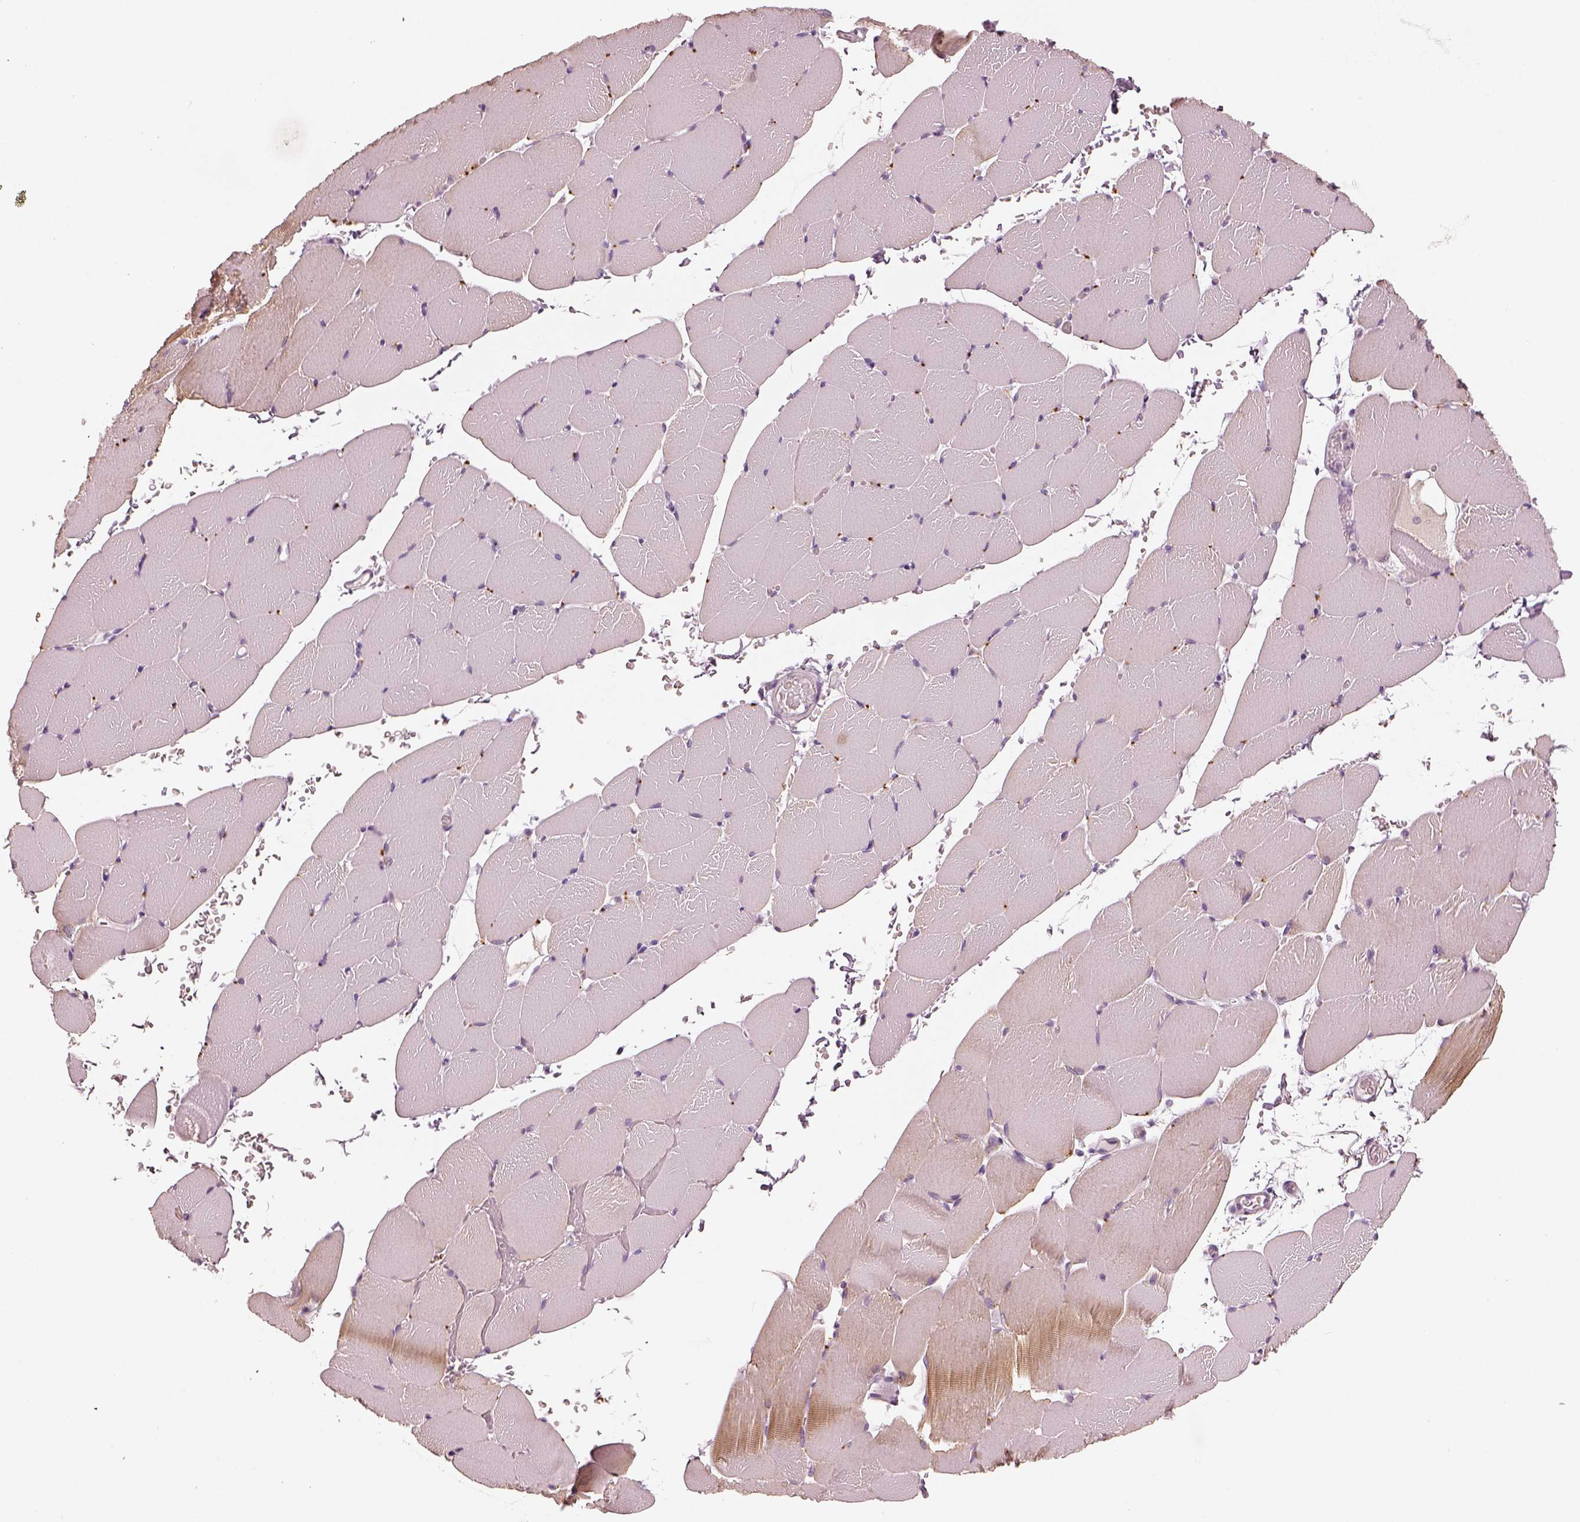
{"staining": {"intensity": "negative", "quantity": "none", "location": "none"}, "tissue": "skeletal muscle", "cell_type": "Myocytes", "image_type": "normal", "snomed": [{"axis": "morphology", "description": "Normal tissue, NOS"}, {"axis": "topography", "description": "Skeletal muscle"}], "caption": "A high-resolution micrograph shows immunohistochemistry (IHC) staining of normal skeletal muscle, which reveals no significant expression in myocytes. (Immunohistochemistry, brightfield microscopy, high magnification).", "gene": "EGR4", "patient": {"sex": "female", "age": 37}}